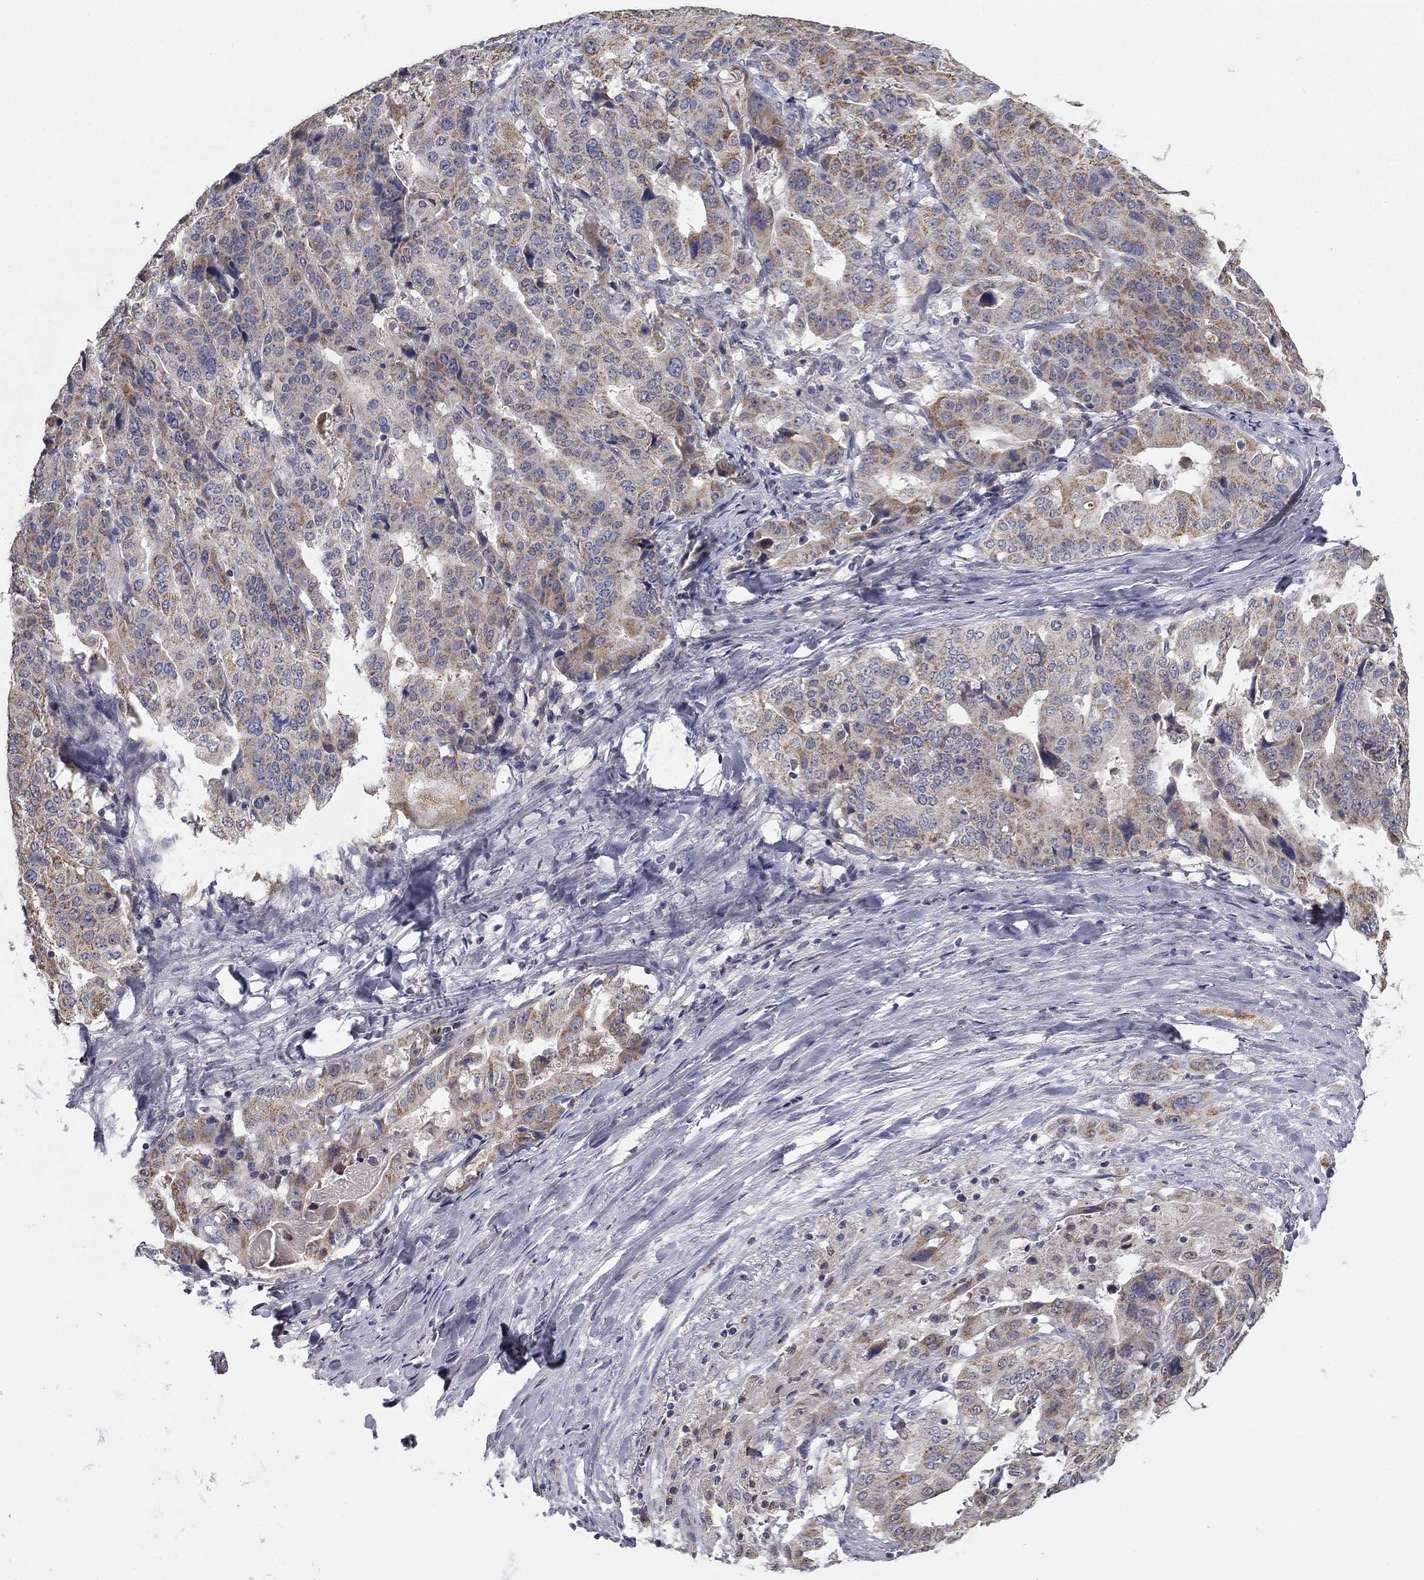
{"staining": {"intensity": "moderate", "quantity": "<25%", "location": "cytoplasmic/membranous"}, "tissue": "stomach cancer", "cell_type": "Tumor cells", "image_type": "cancer", "snomed": [{"axis": "morphology", "description": "Adenocarcinoma, NOS"}, {"axis": "topography", "description": "Stomach"}], "caption": "Stomach cancer was stained to show a protein in brown. There is low levels of moderate cytoplasmic/membranous expression in approximately <25% of tumor cells. Using DAB (brown) and hematoxylin (blue) stains, captured at high magnification using brightfield microscopy.", "gene": "SLC2A9", "patient": {"sex": "male", "age": 48}}